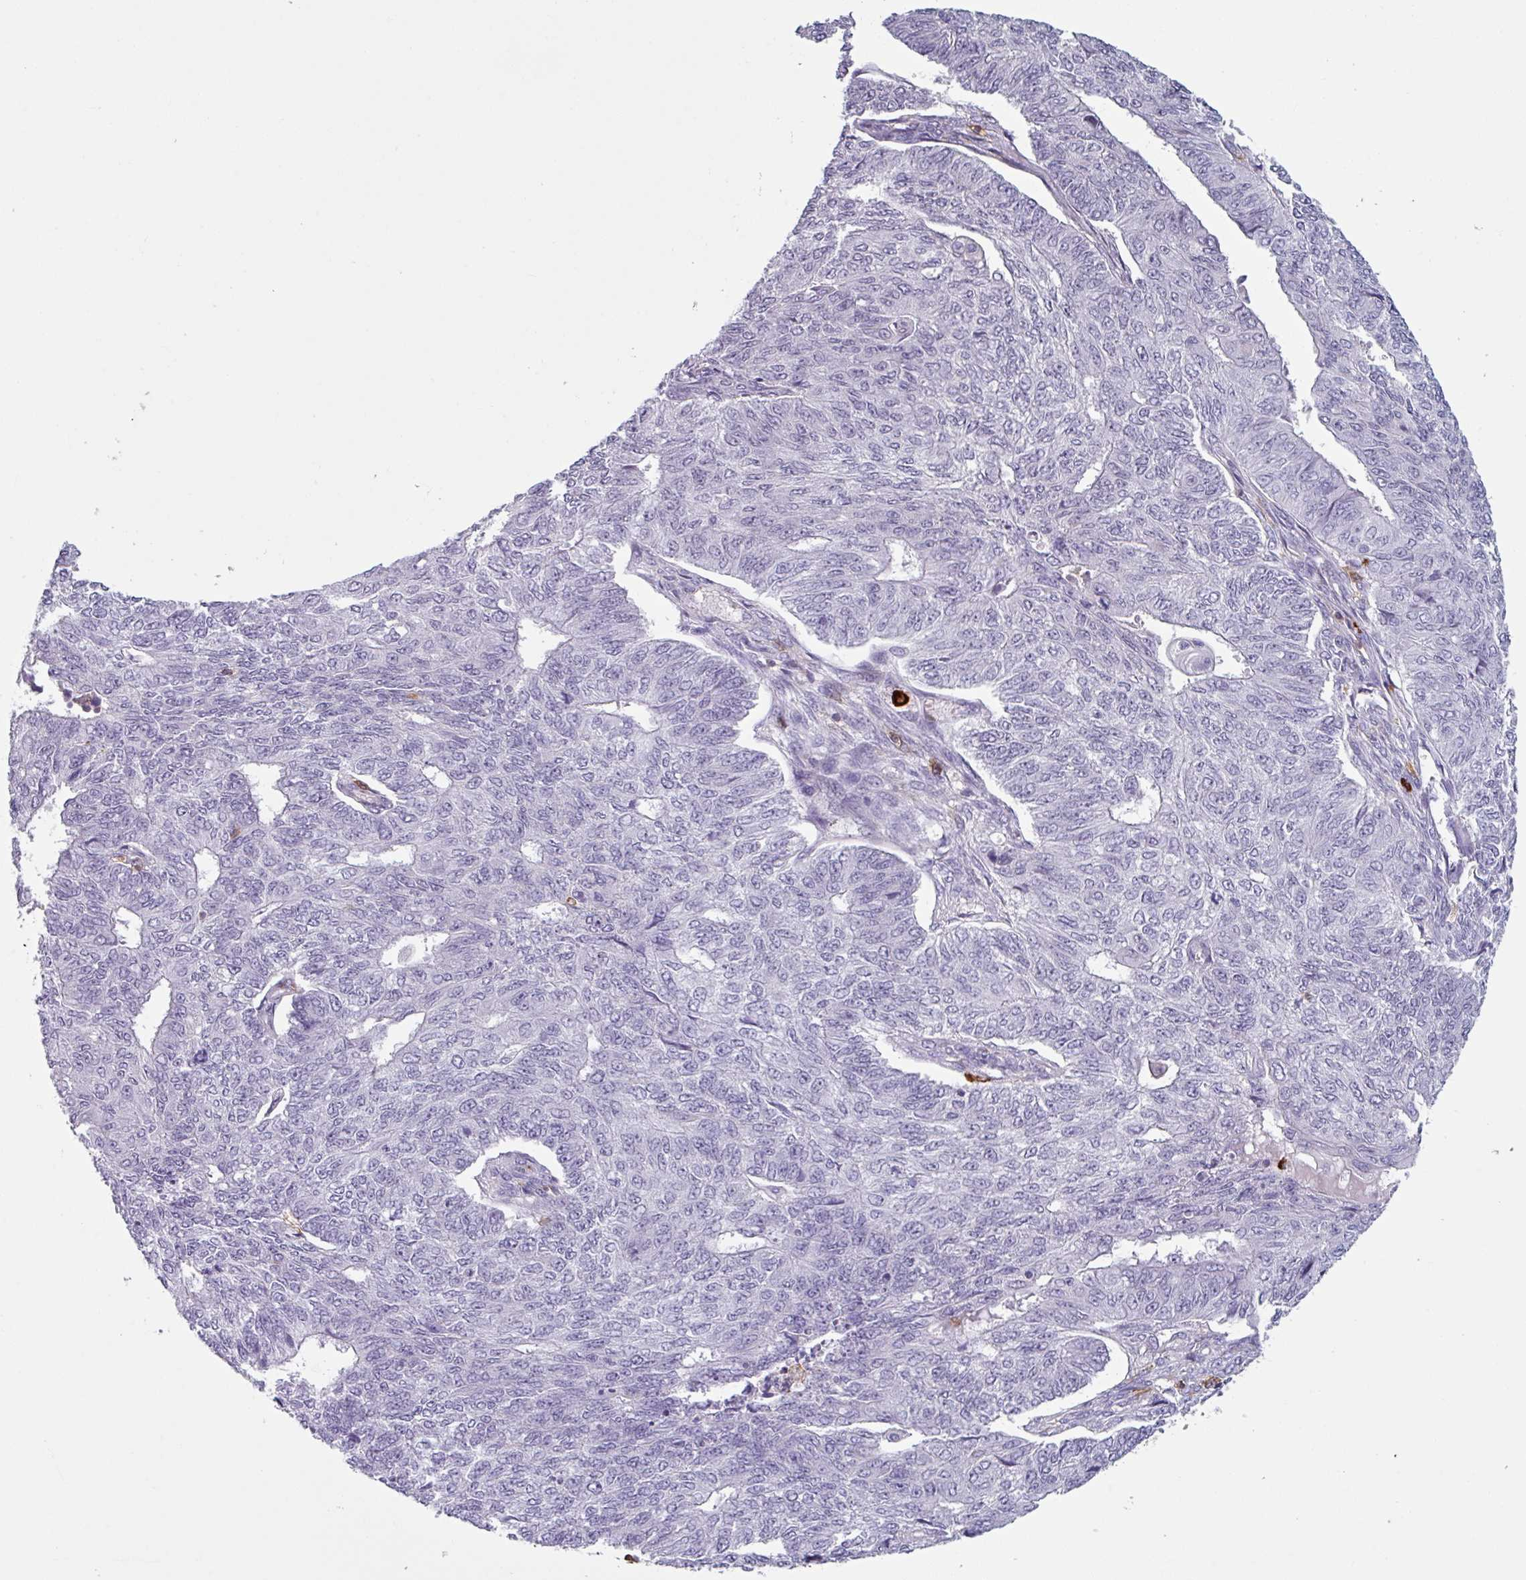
{"staining": {"intensity": "negative", "quantity": "none", "location": "none"}, "tissue": "endometrial cancer", "cell_type": "Tumor cells", "image_type": "cancer", "snomed": [{"axis": "morphology", "description": "Adenocarcinoma, NOS"}, {"axis": "topography", "description": "Endometrium"}], "caption": "A high-resolution photomicrograph shows immunohistochemistry (IHC) staining of endometrial adenocarcinoma, which shows no significant staining in tumor cells.", "gene": "EXOSC5", "patient": {"sex": "female", "age": 32}}